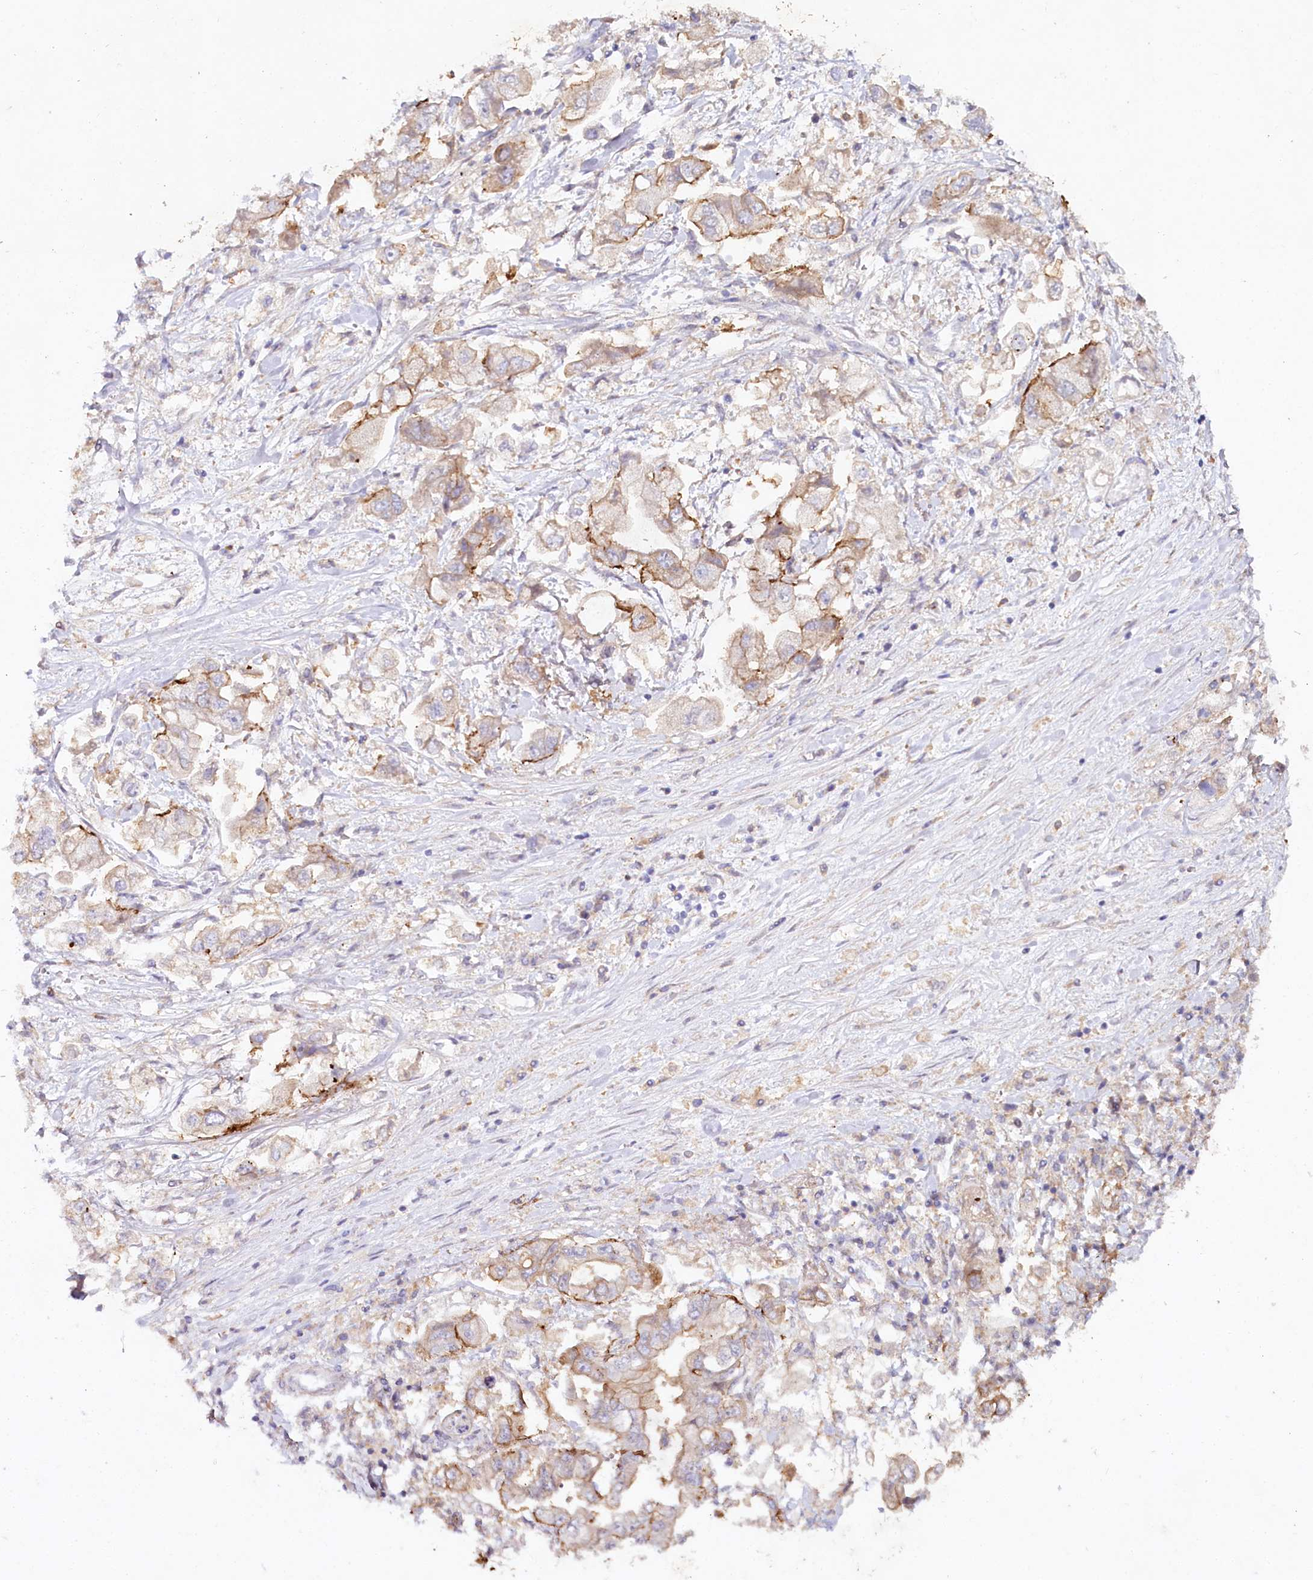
{"staining": {"intensity": "moderate", "quantity": "25%-75%", "location": "cytoplasmic/membranous"}, "tissue": "stomach cancer", "cell_type": "Tumor cells", "image_type": "cancer", "snomed": [{"axis": "morphology", "description": "Adenocarcinoma, NOS"}, {"axis": "topography", "description": "Stomach"}], "caption": "Immunohistochemistry (IHC) of human stomach cancer (adenocarcinoma) demonstrates medium levels of moderate cytoplasmic/membranous staining in about 25%-75% of tumor cells.", "gene": "ALDH3B1", "patient": {"sex": "male", "age": 62}}